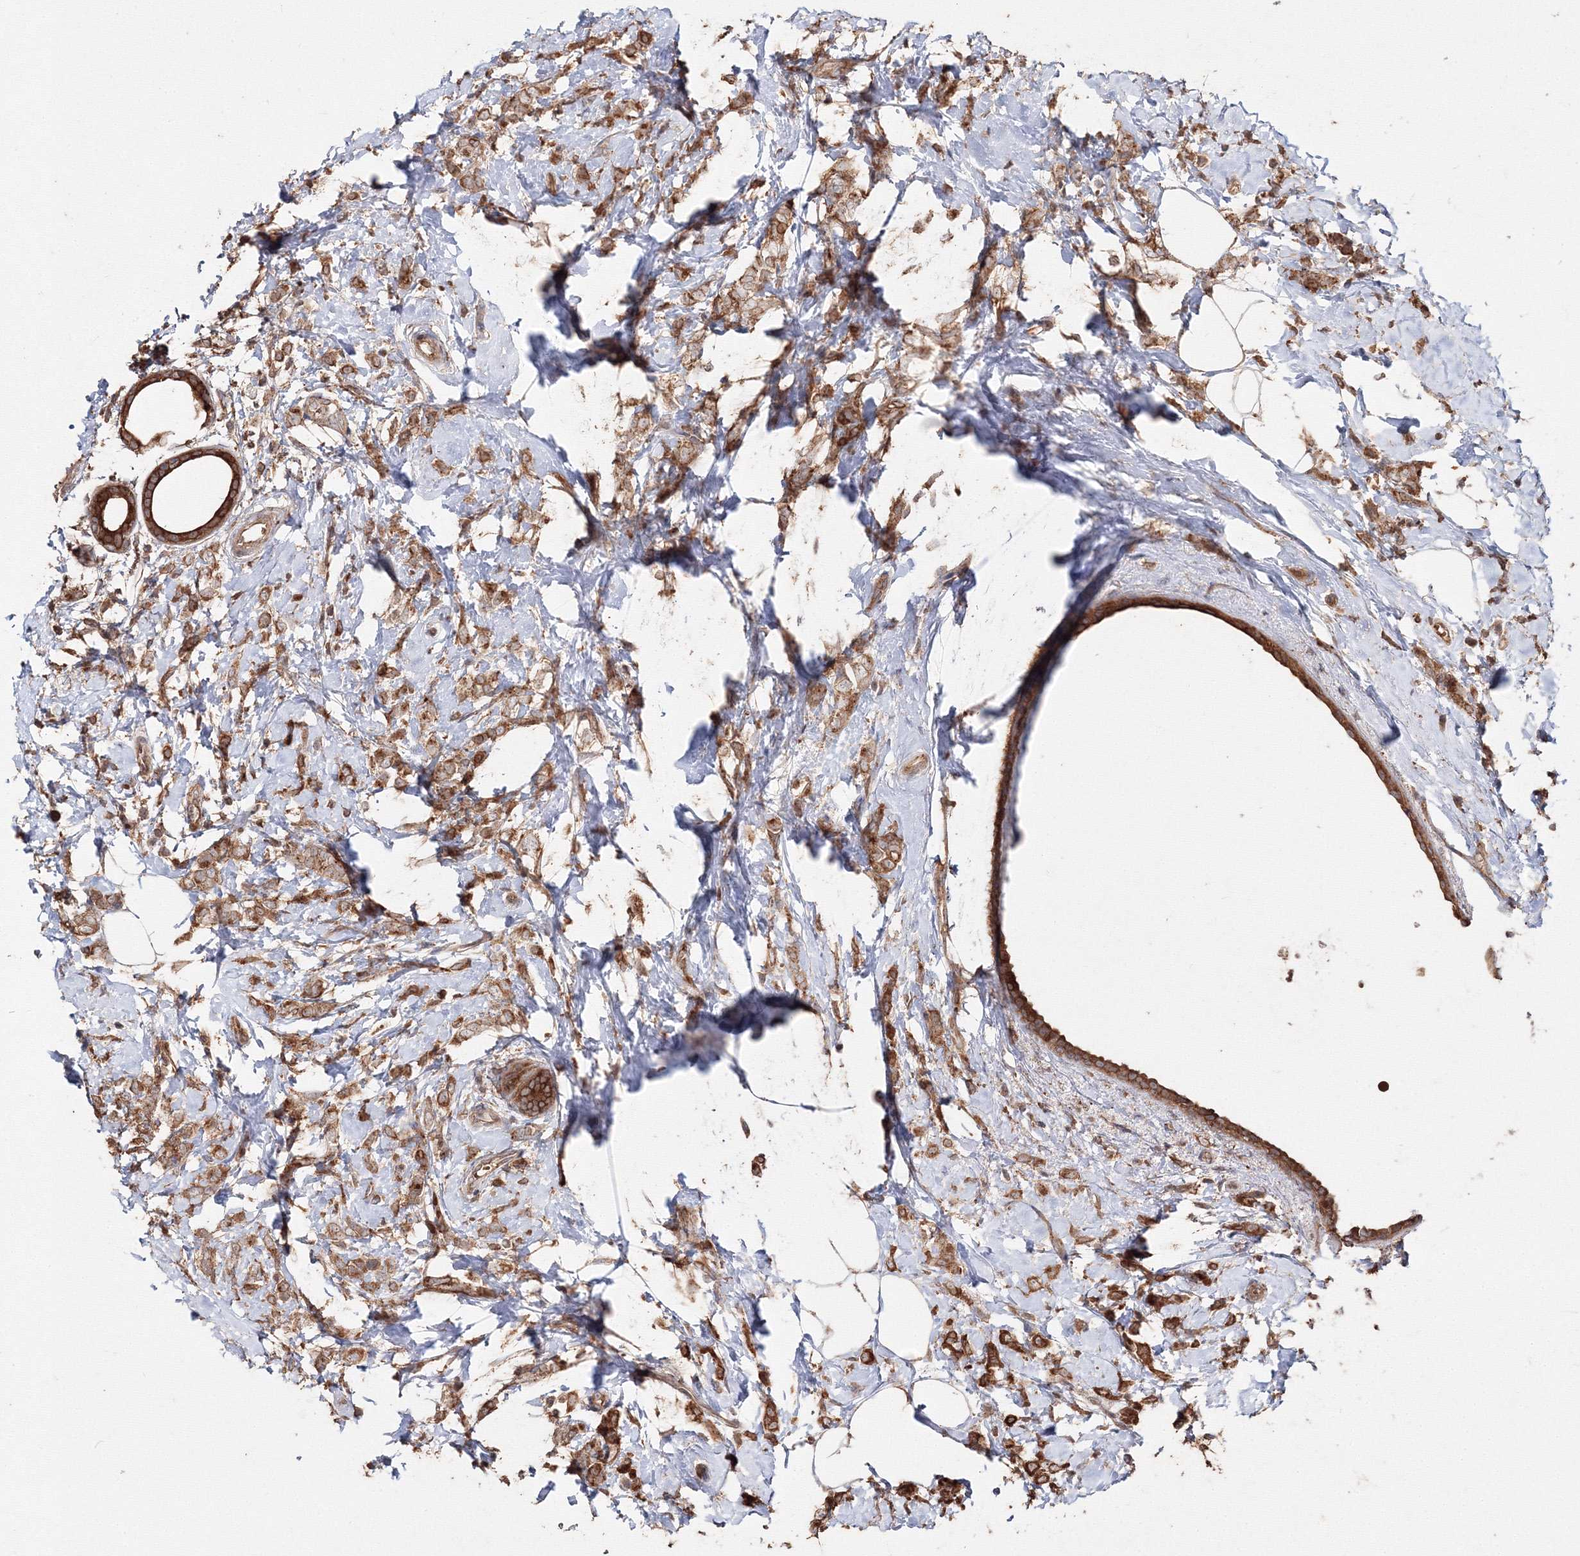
{"staining": {"intensity": "strong", "quantity": ">75%", "location": "cytoplasmic/membranous"}, "tissue": "breast cancer", "cell_type": "Tumor cells", "image_type": "cancer", "snomed": [{"axis": "morphology", "description": "Lobular carcinoma"}, {"axis": "topography", "description": "Breast"}], "caption": "Immunohistochemistry (IHC) of breast cancer (lobular carcinoma) displays high levels of strong cytoplasmic/membranous expression in about >75% of tumor cells.", "gene": "DDO", "patient": {"sex": "female", "age": 47}}